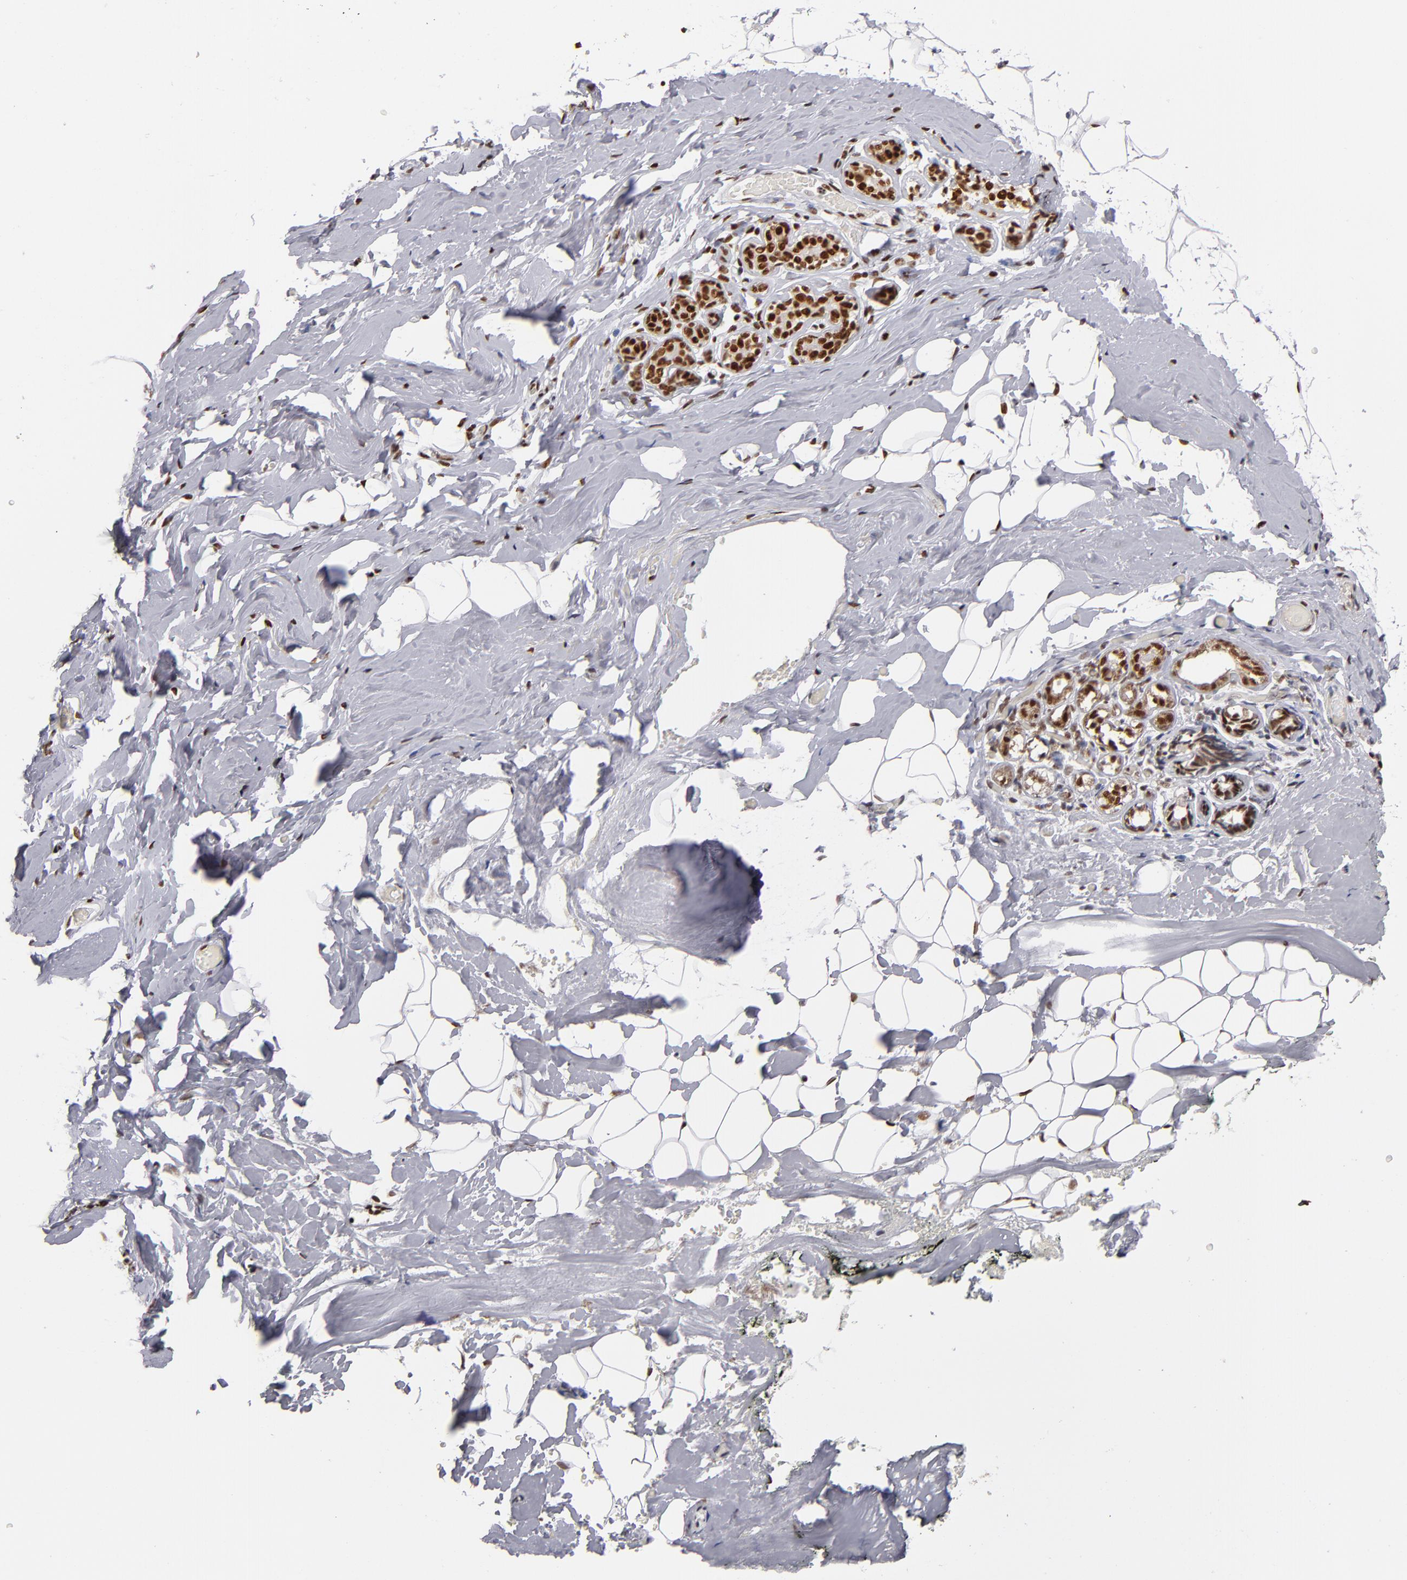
{"staining": {"intensity": "strong", "quantity": "25%-75%", "location": "nuclear"}, "tissue": "breast", "cell_type": "Adipocytes", "image_type": "normal", "snomed": [{"axis": "morphology", "description": "Normal tissue, NOS"}, {"axis": "topography", "description": "Breast"}, {"axis": "topography", "description": "Soft tissue"}], "caption": "About 25%-75% of adipocytes in unremarkable breast show strong nuclear protein staining as visualized by brown immunohistochemical staining.", "gene": "MRE11", "patient": {"sex": "female", "age": 75}}